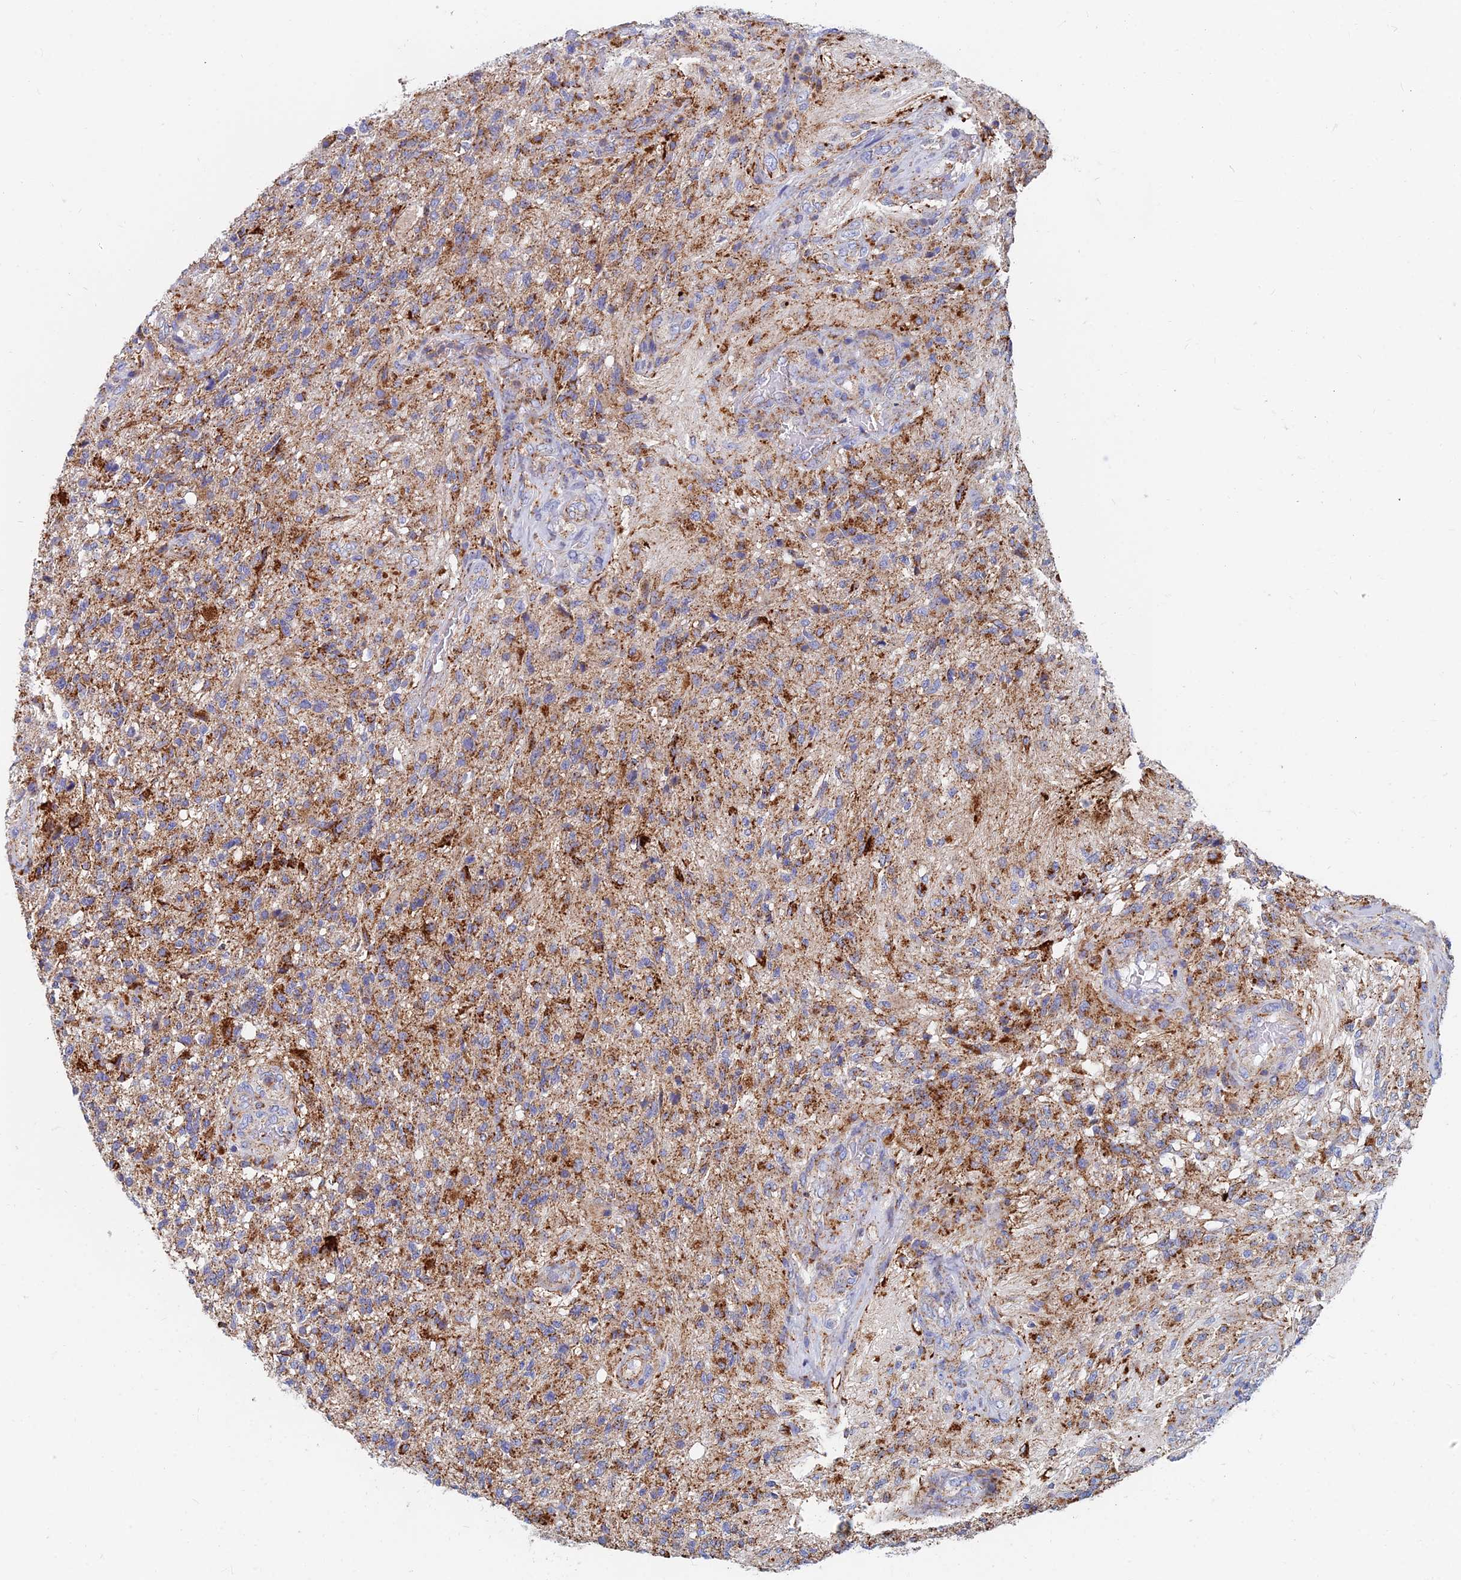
{"staining": {"intensity": "moderate", "quantity": ">75%", "location": "cytoplasmic/membranous"}, "tissue": "glioma", "cell_type": "Tumor cells", "image_type": "cancer", "snomed": [{"axis": "morphology", "description": "Glioma, malignant, High grade"}, {"axis": "topography", "description": "Brain"}], "caption": "Immunohistochemical staining of malignant high-grade glioma reveals medium levels of moderate cytoplasmic/membranous expression in approximately >75% of tumor cells.", "gene": "SPNS1", "patient": {"sex": "male", "age": 56}}